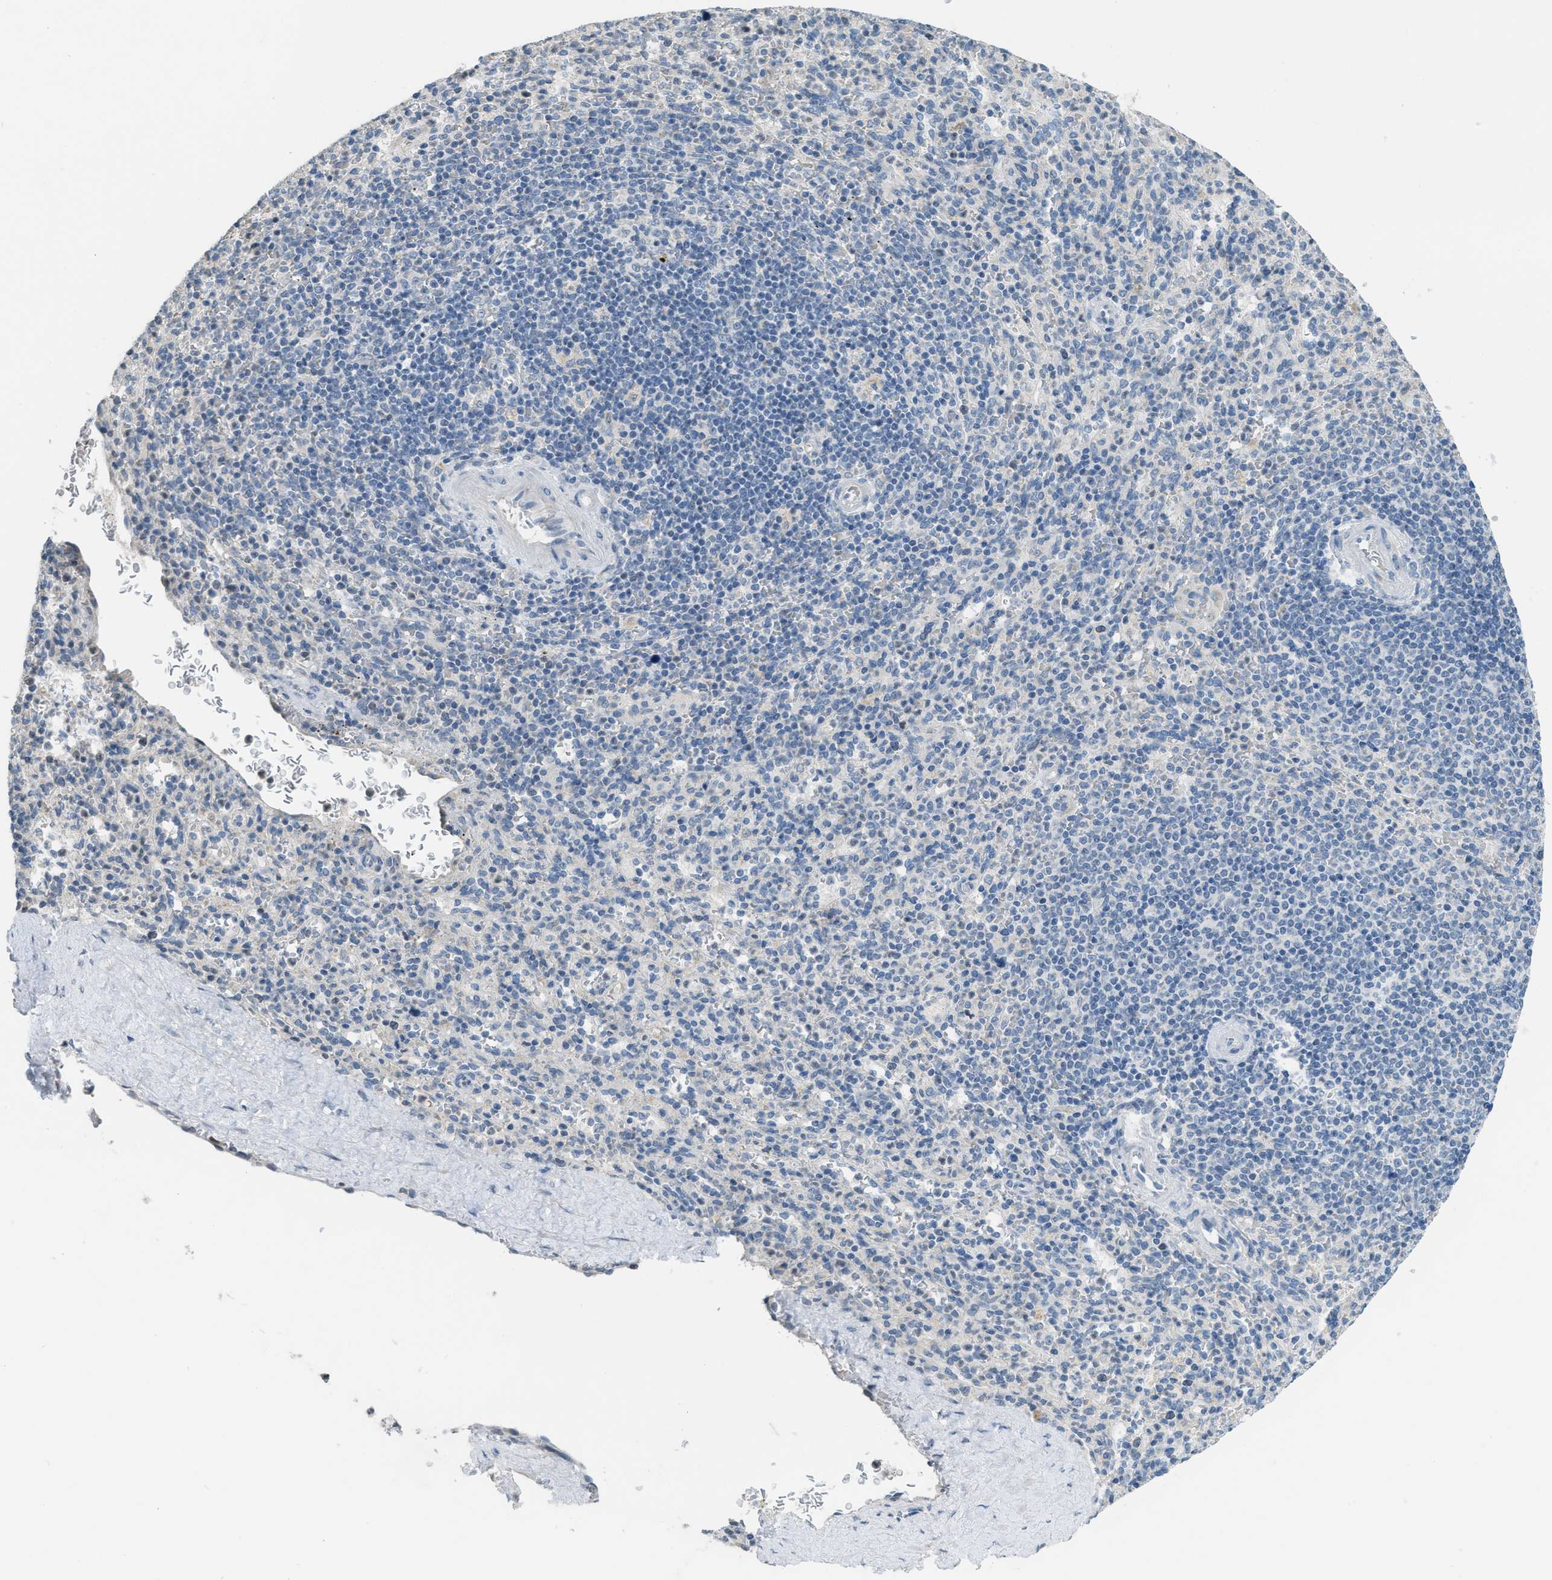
{"staining": {"intensity": "weak", "quantity": "<25%", "location": "cytoplasmic/membranous"}, "tissue": "spleen", "cell_type": "Cells in red pulp", "image_type": "normal", "snomed": [{"axis": "morphology", "description": "Normal tissue, NOS"}, {"axis": "topography", "description": "Spleen"}], "caption": "Immunohistochemistry of unremarkable human spleen reveals no expression in cells in red pulp. (DAB (3,3'-diaminobenzidine) IHC visualized using brightfield microscopy, high magnification).", "gene": "TXNDC2", "patient": {"sex": "male", "age": 36}}